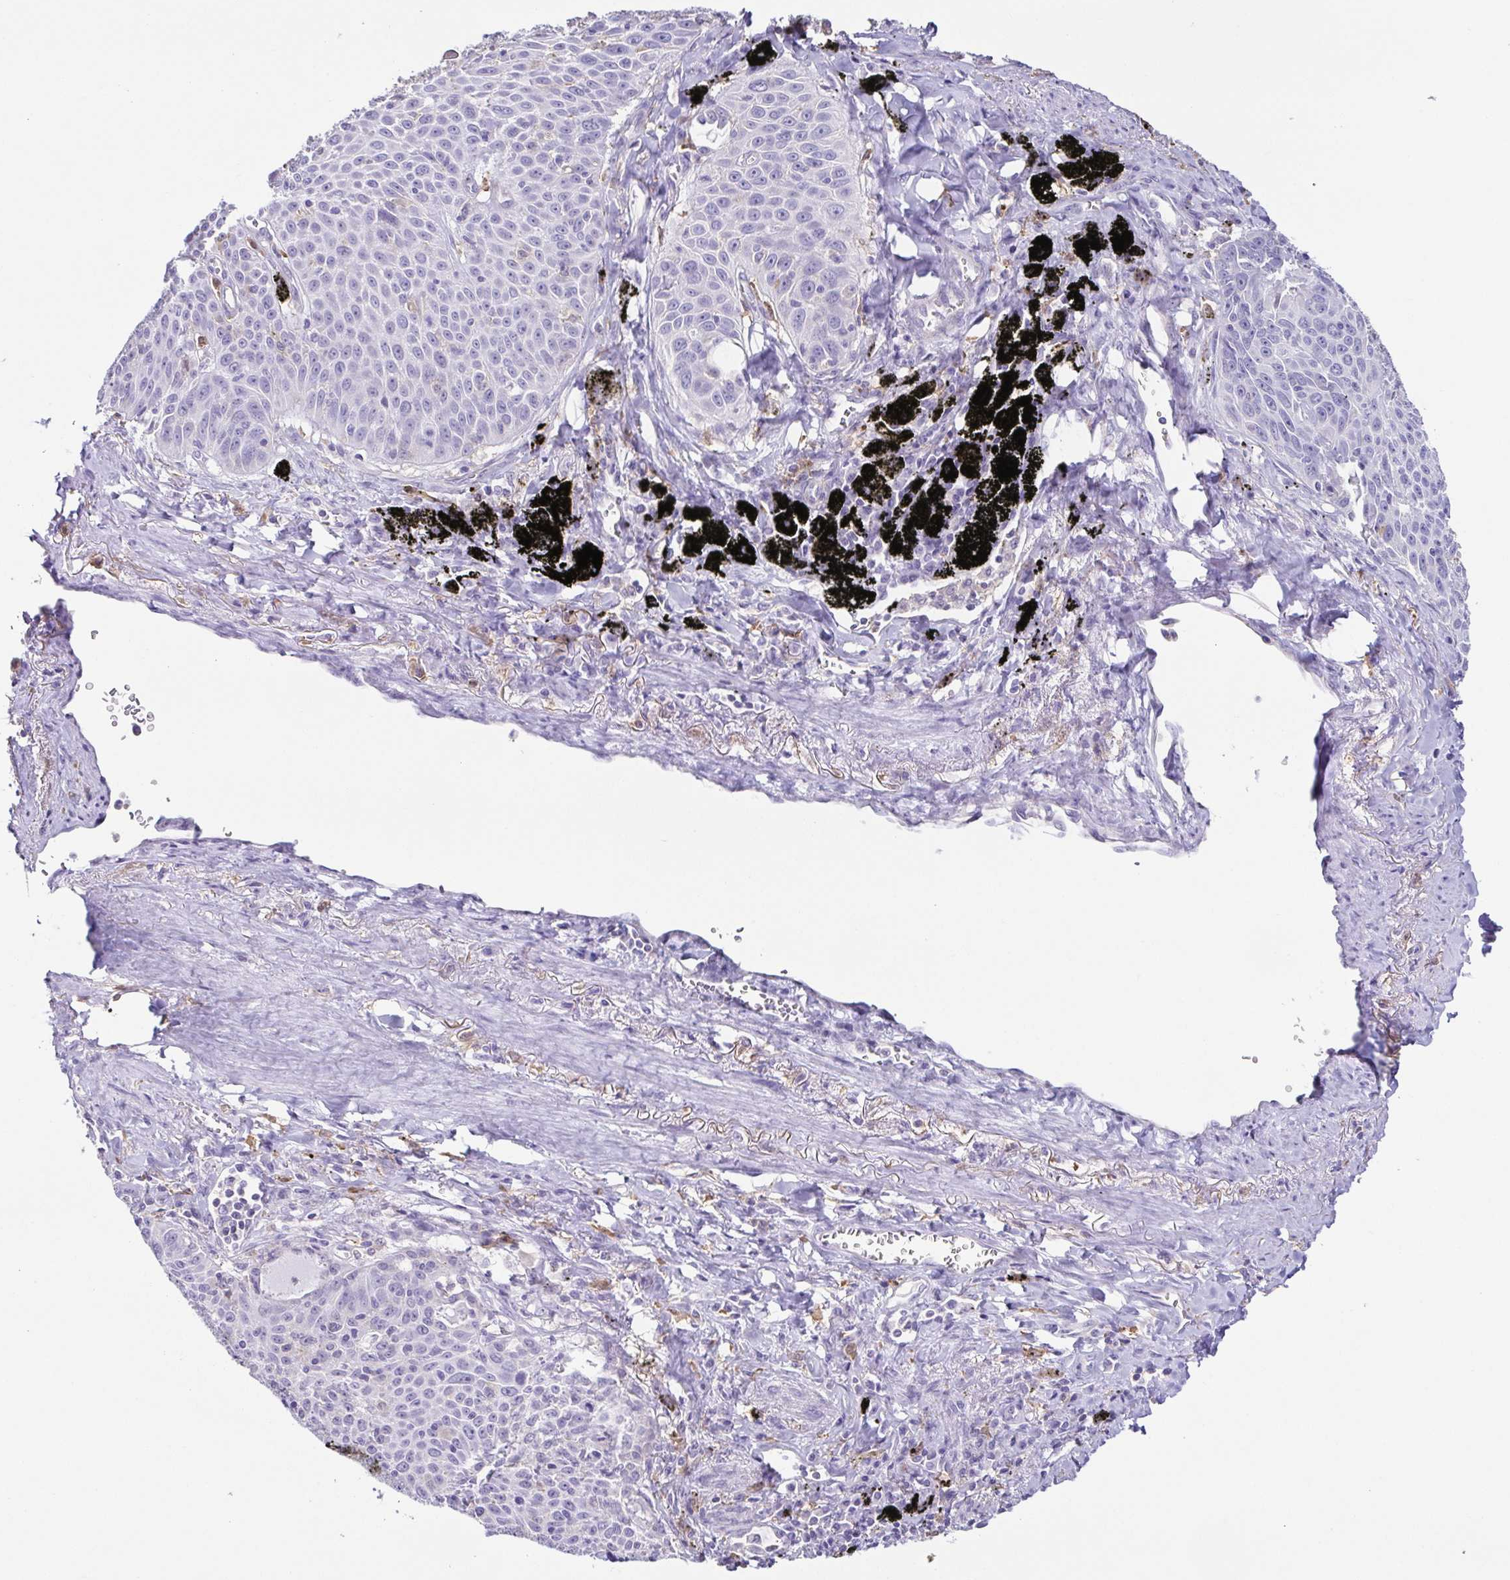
{"staining": {"intensity": "negative", "quantity": "none", "location": "none"}, "tissue": "lung cancer", "cell_type": "Tumor cells", "image_type": "cancer", "snomed": [{"axis": "morphology", "description": "Squamous cell carcinoma, NOS"}, {"axis": "morphology", "description": "Squamous cell carcinoma, metastatic, NOS"}, {"axis": "topography", "description": "Lymph node"}, {"axis": "topography", "description": "Lung"}], "caption": "Protein analysis of lung cancer (metastatic squamous cell carcinoma) reveals no significant expression in tumor cells.", "gene": "ANXA10", "patient": {"sex": "female", "age": 62}}